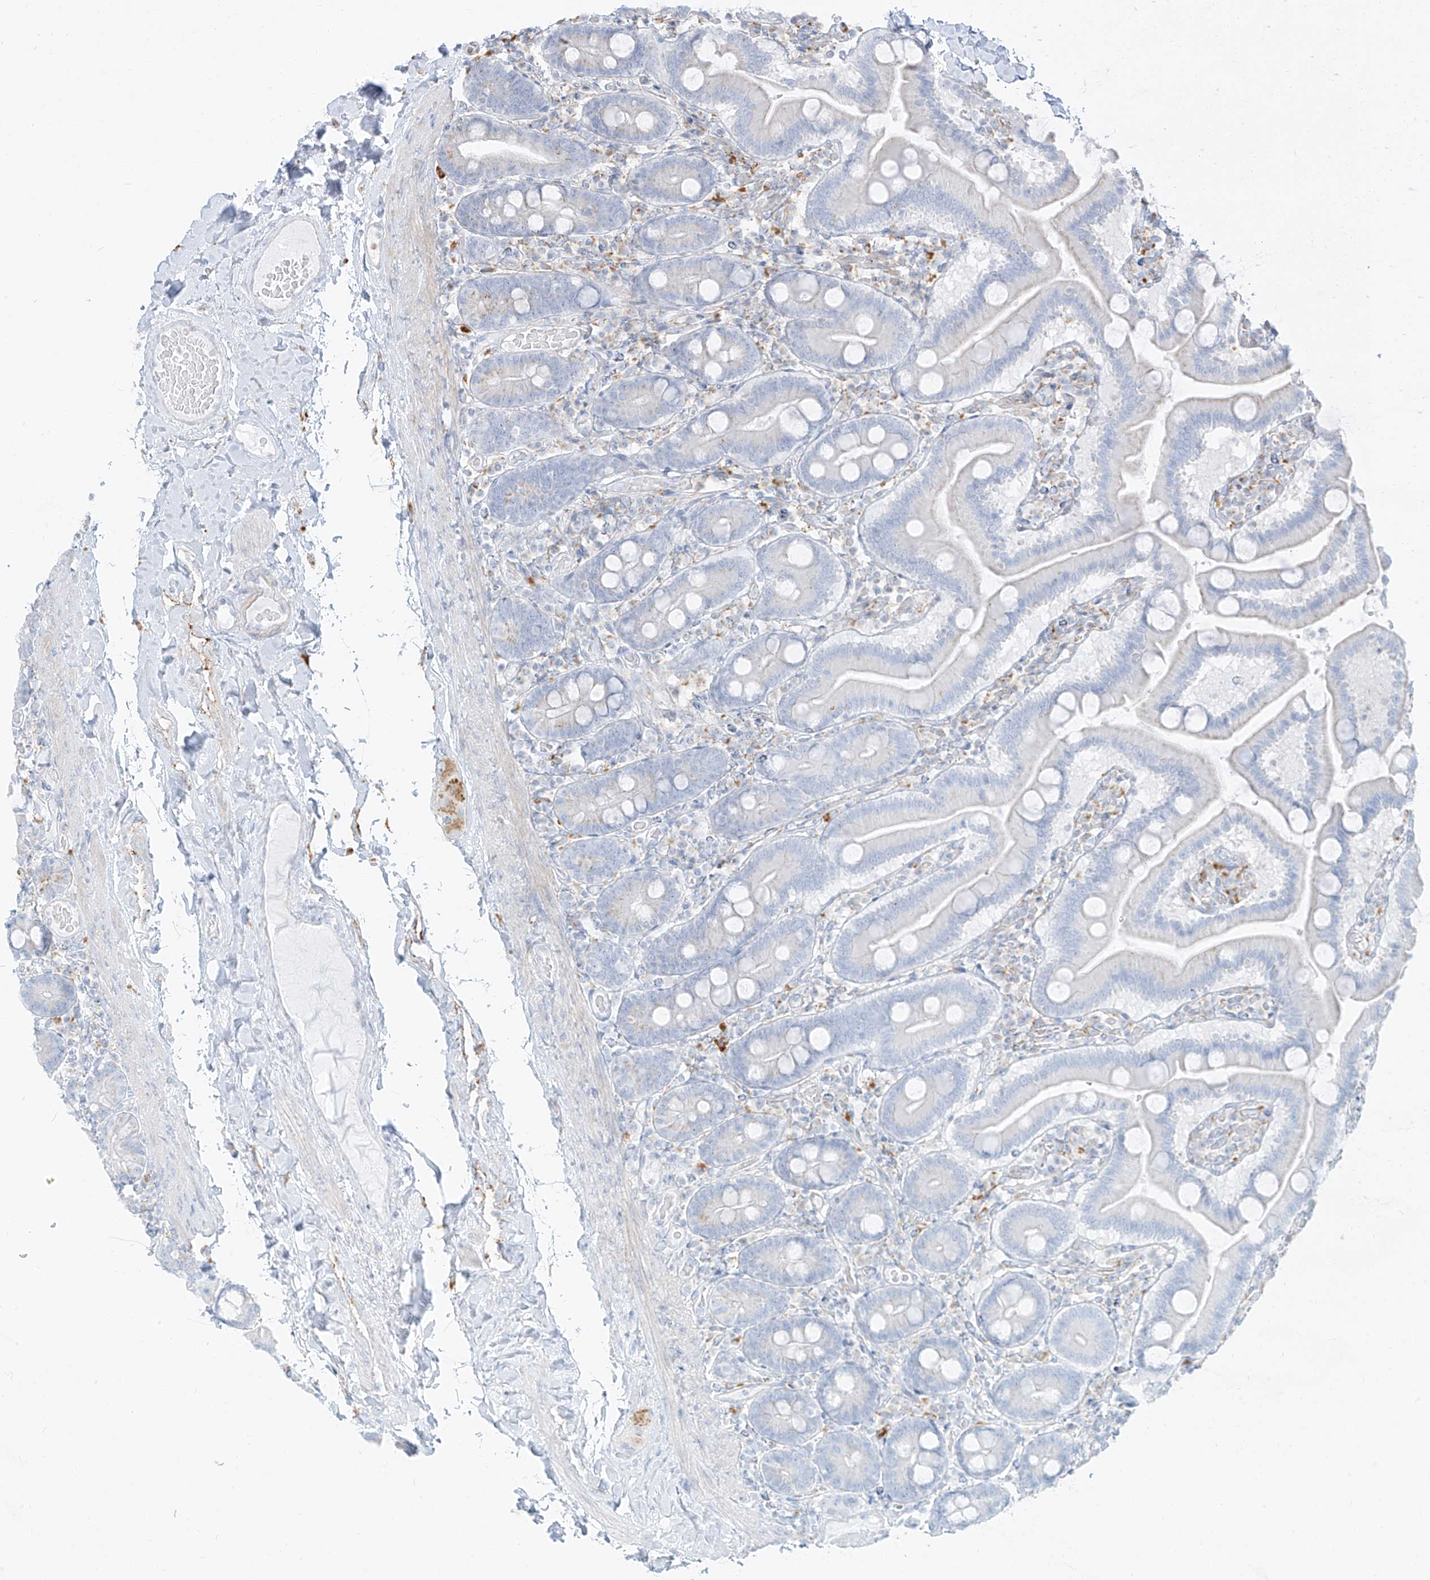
{"staining": {"intensity": "weak", "quantity": "25%-75%", "location": "cytoplasmic/membranous"}, "tissue": "duodenum", "cell_type": "Glandular cells", "image_type": "normal", "snomed": [{"axis": "morphology", "description": "Normal tissue, NOS"}, {"axis": "topography", "description": "Duodenum"}], "caption": "Immunohistochemical staining of benign human duodenum exhibits weak cytoplasmic/membranous protein positivity in approximately 25%-75% of glandular cells.", "gene": "SLC35F6", "patient": {"sex": "male", "age": 55}}